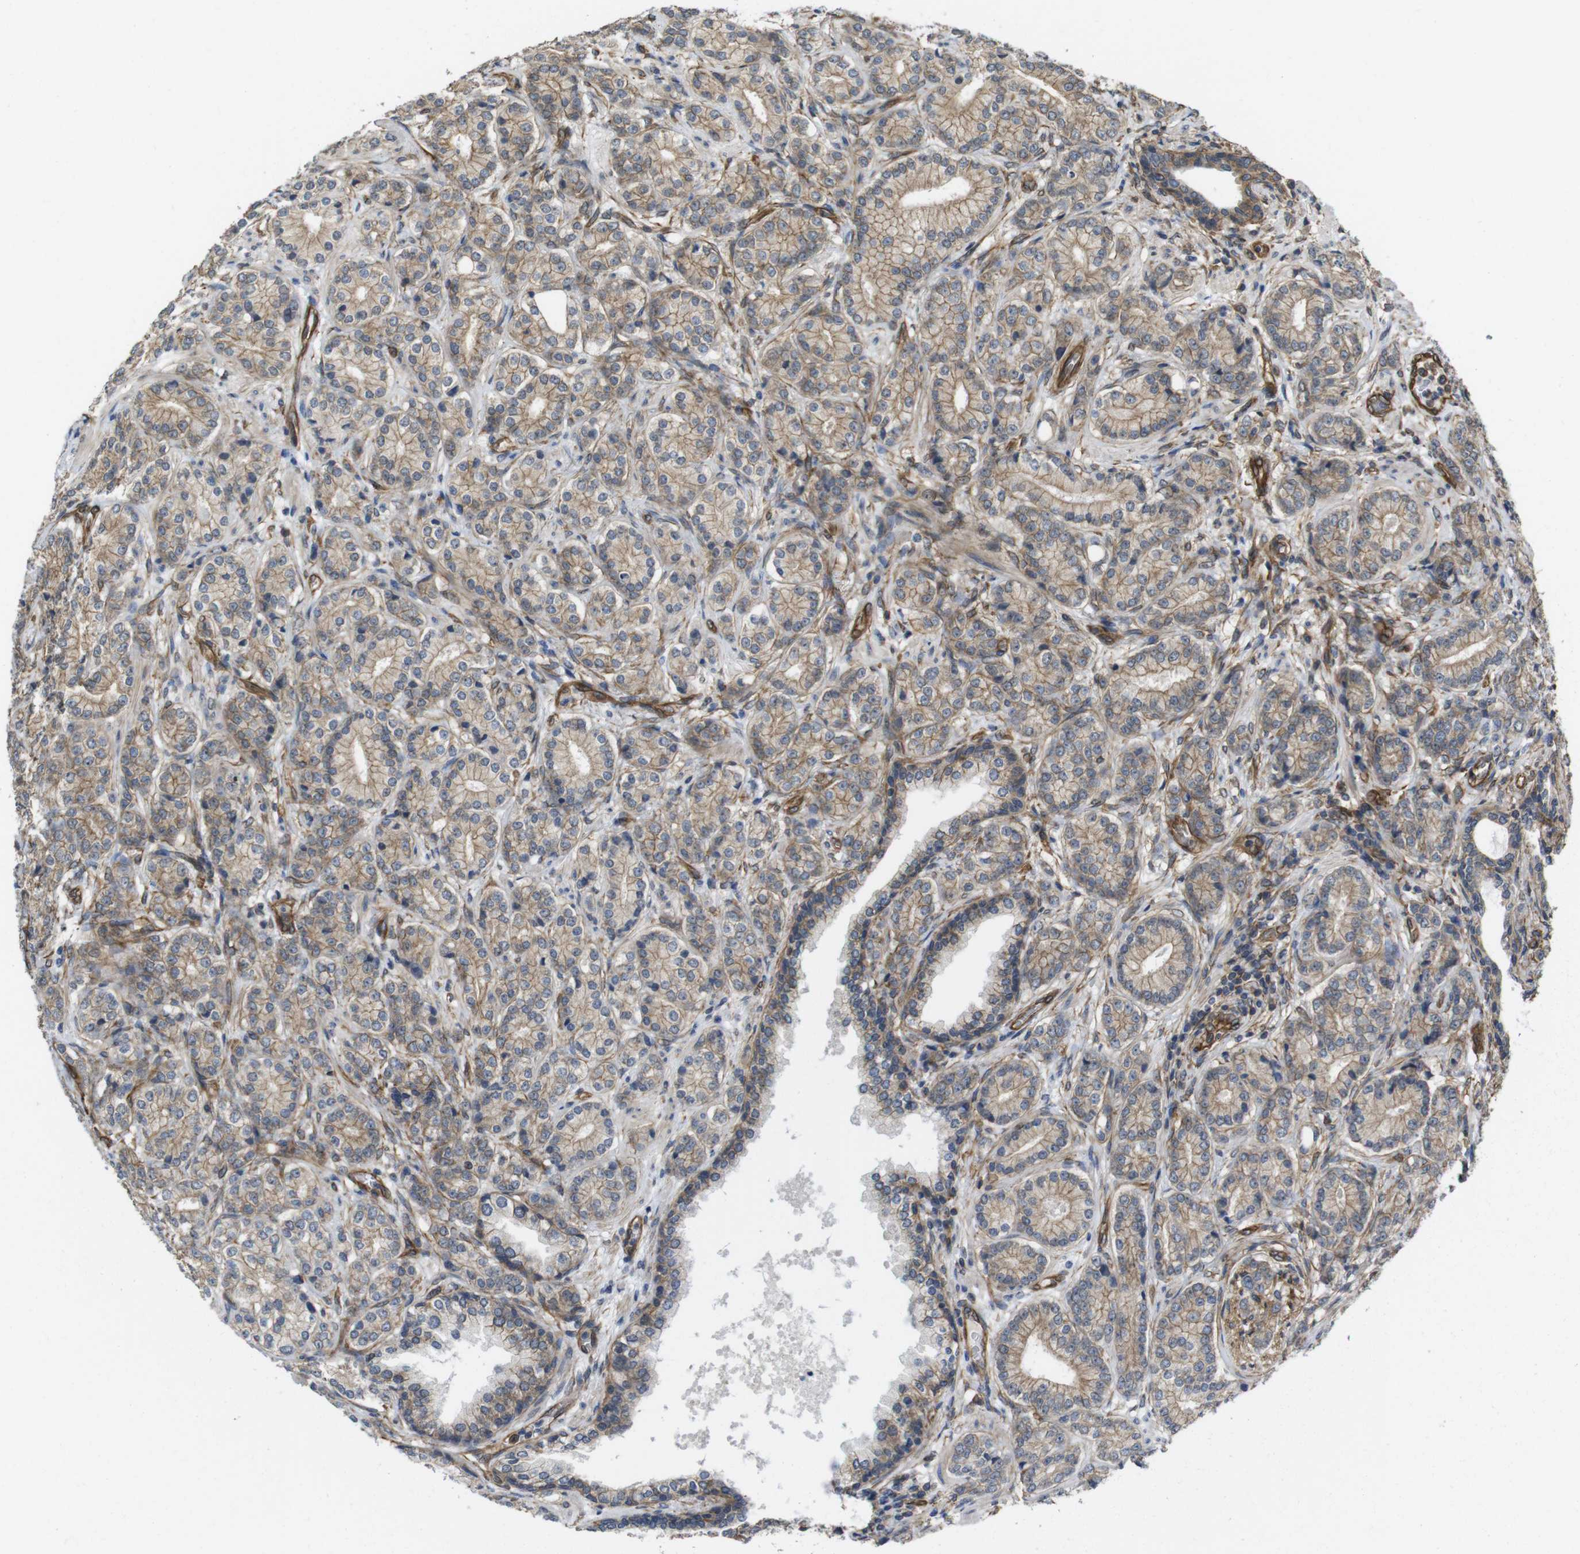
{"staining": {"intensity": "weak", "quantity": ">75%", "location": "cytoplasmic/membranous"}, "tissue": "prostate cancer", "cell_type": "Tumor cells", "image_type": "cancer", "snomed": [{"axis": "morphology", "description": "Adenocarcinoma, High grade"}, {"axis": "topography", "description": "Prostate"}], "caption": "Immunohistochemical staining of prostate adenocarcinoma (high-grade) displays low levels of weak cytoplasmic/membranous protein staining in about >75% of tumor cells.", "gene": "ZDHHC5", "patient": {"sex": "male", "age": 61}}